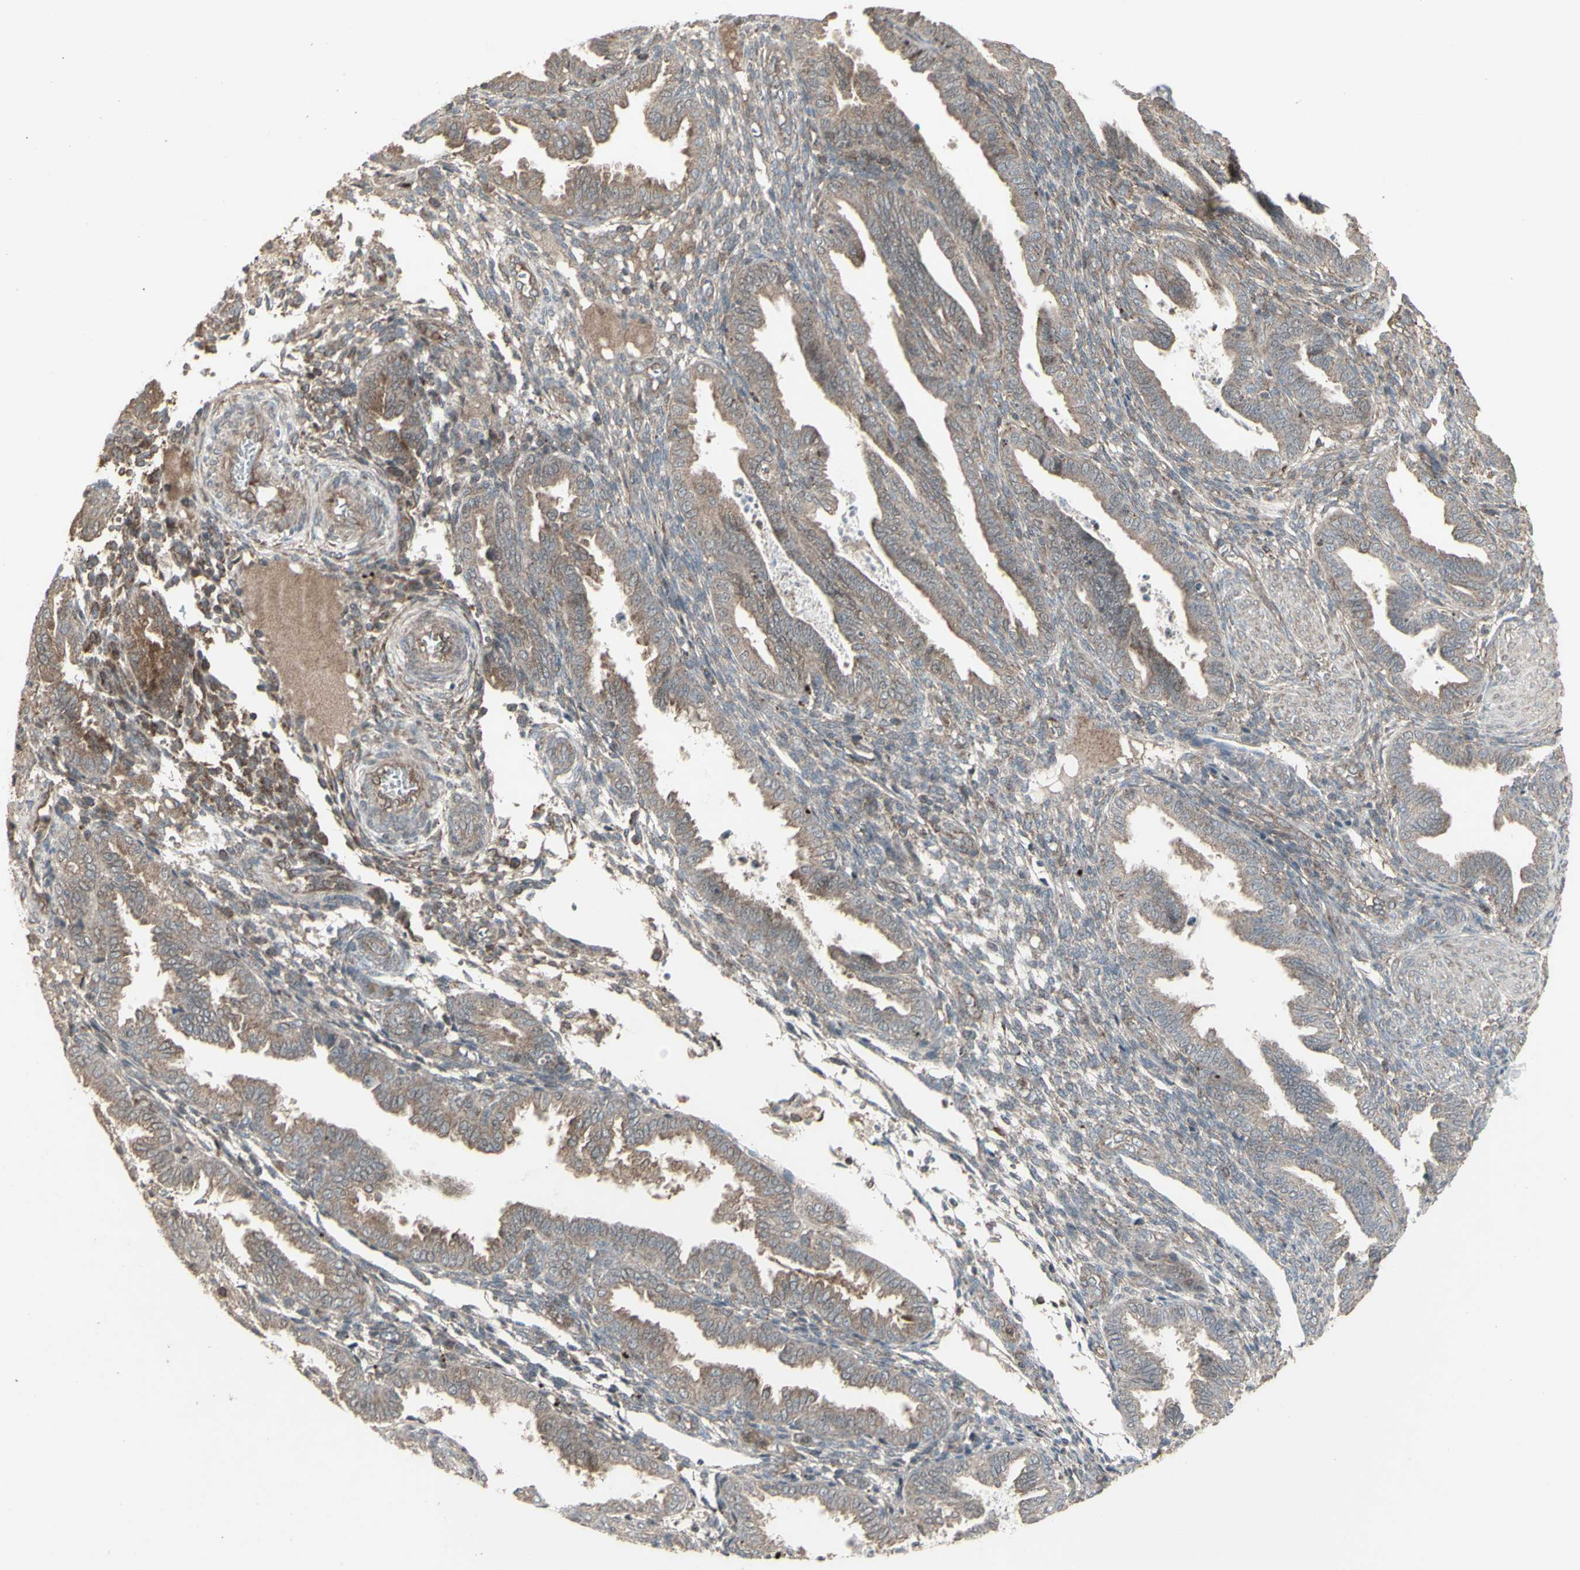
{"staining": {"intensity": "weak", "quantity": ">75%", "location": "cytoplasmic/membranous"}, "tissue": "endometrium", "cell_type": "Cells in endometrial stroma", "image_type": "normal", "snomed": [{"axis": "morphology", "description": "Normal tissue, NOS"}, {"axis": "topography", "description": "Endometrium"}], "caption": "Immunohistochemical staining of normal human endometrium shows weak cytoplasmic/membranous protein expression in approximately >75% of cells in endometrial stroma.", "gene": "RNASEL", "patient": {"sex": "female", "age": 33}}